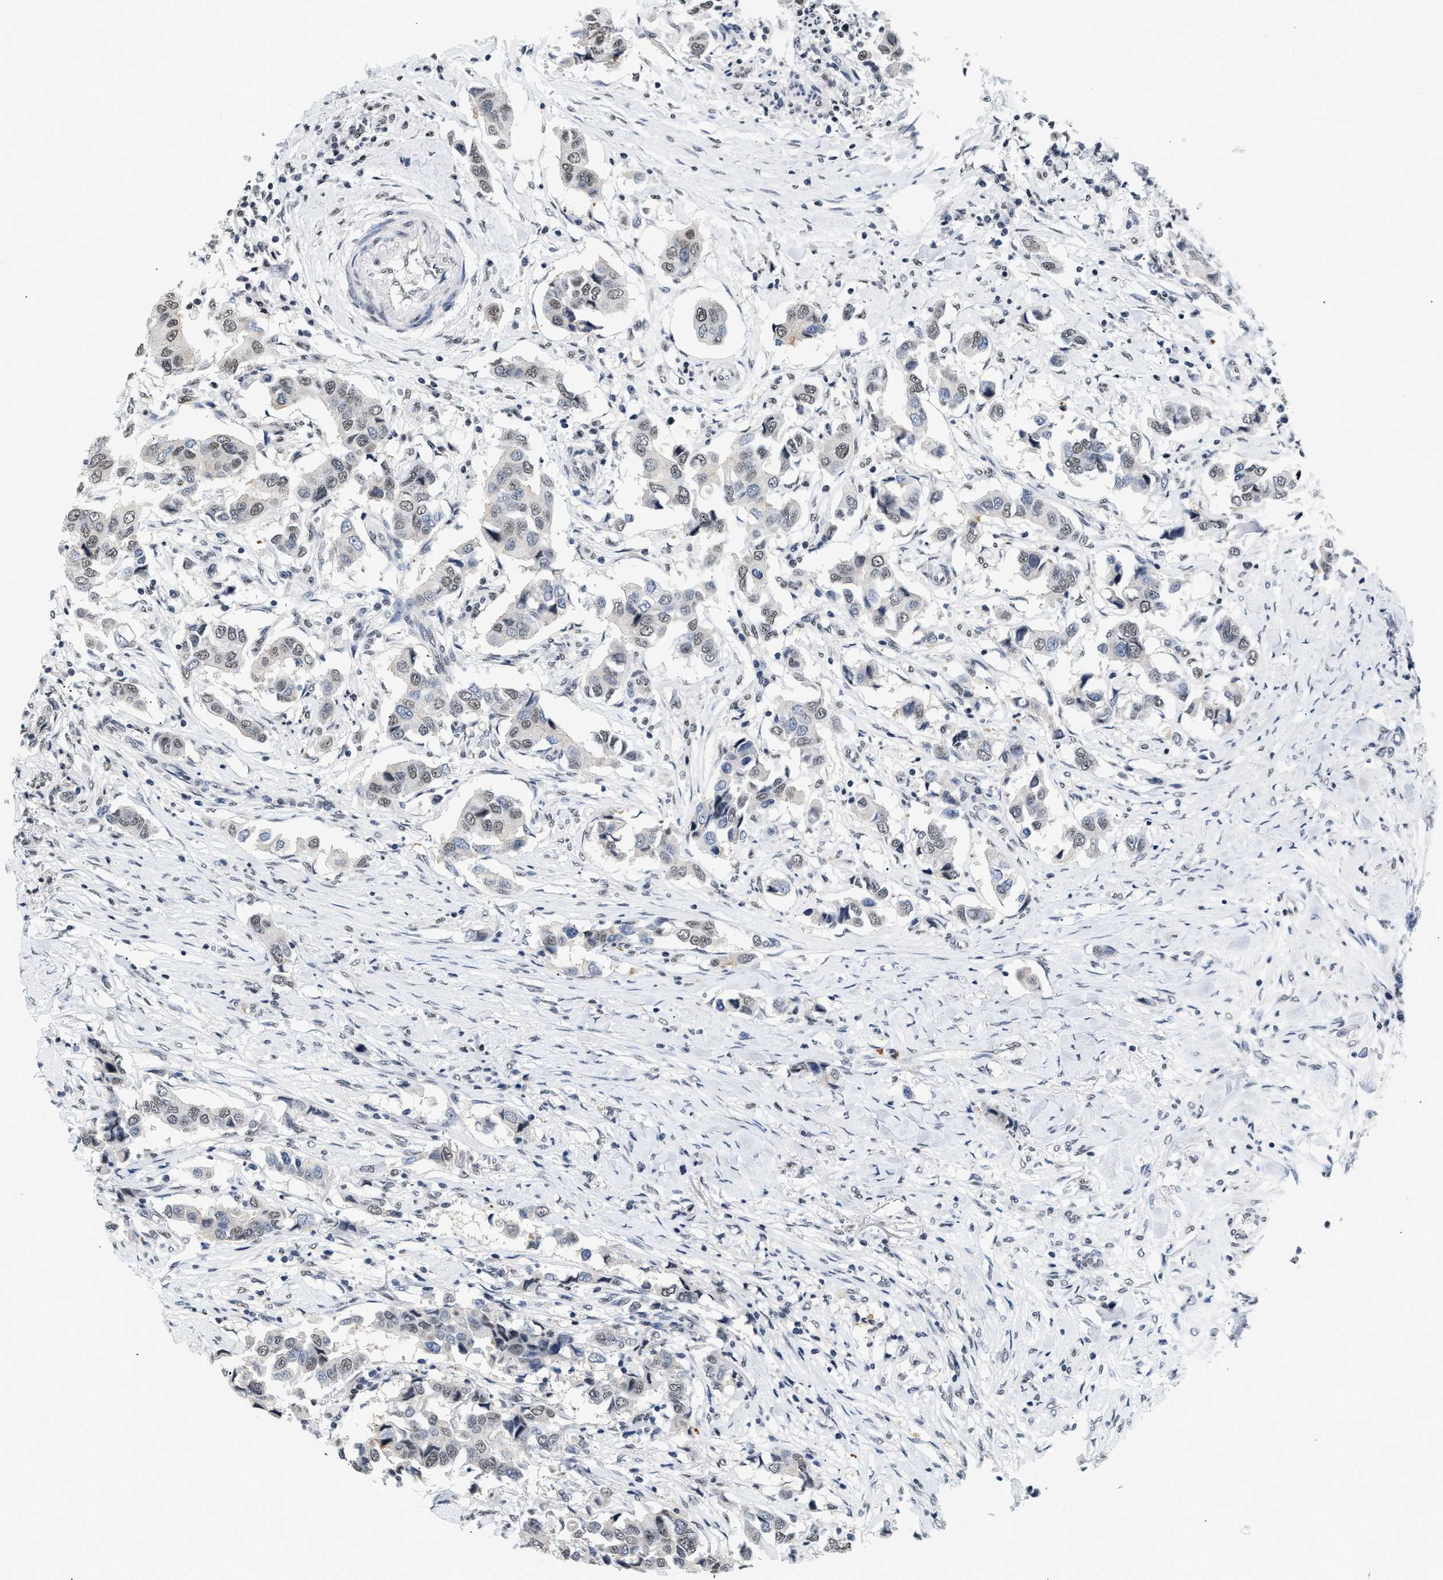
{"staining": {"intensity": "weak", "quantity": "25%-75%", "location": "nuclear"}, "tissue": "breast cancer", "cell_type": "Tumor cells", "image_type": "cancer", "snomed": [{"axis": "morphology", "description": "Duct carcinoma"}, {"axis": "topography", "description": "Breast"}], "caption": "This is a photomicrograph of immunohistochemistry staining of invasive ductal carcinoma (breast), which shows weak expression in the nuclear of tumor cells.", "gene": "RAF1", "patient": {"sex": "female", "age": 80}}